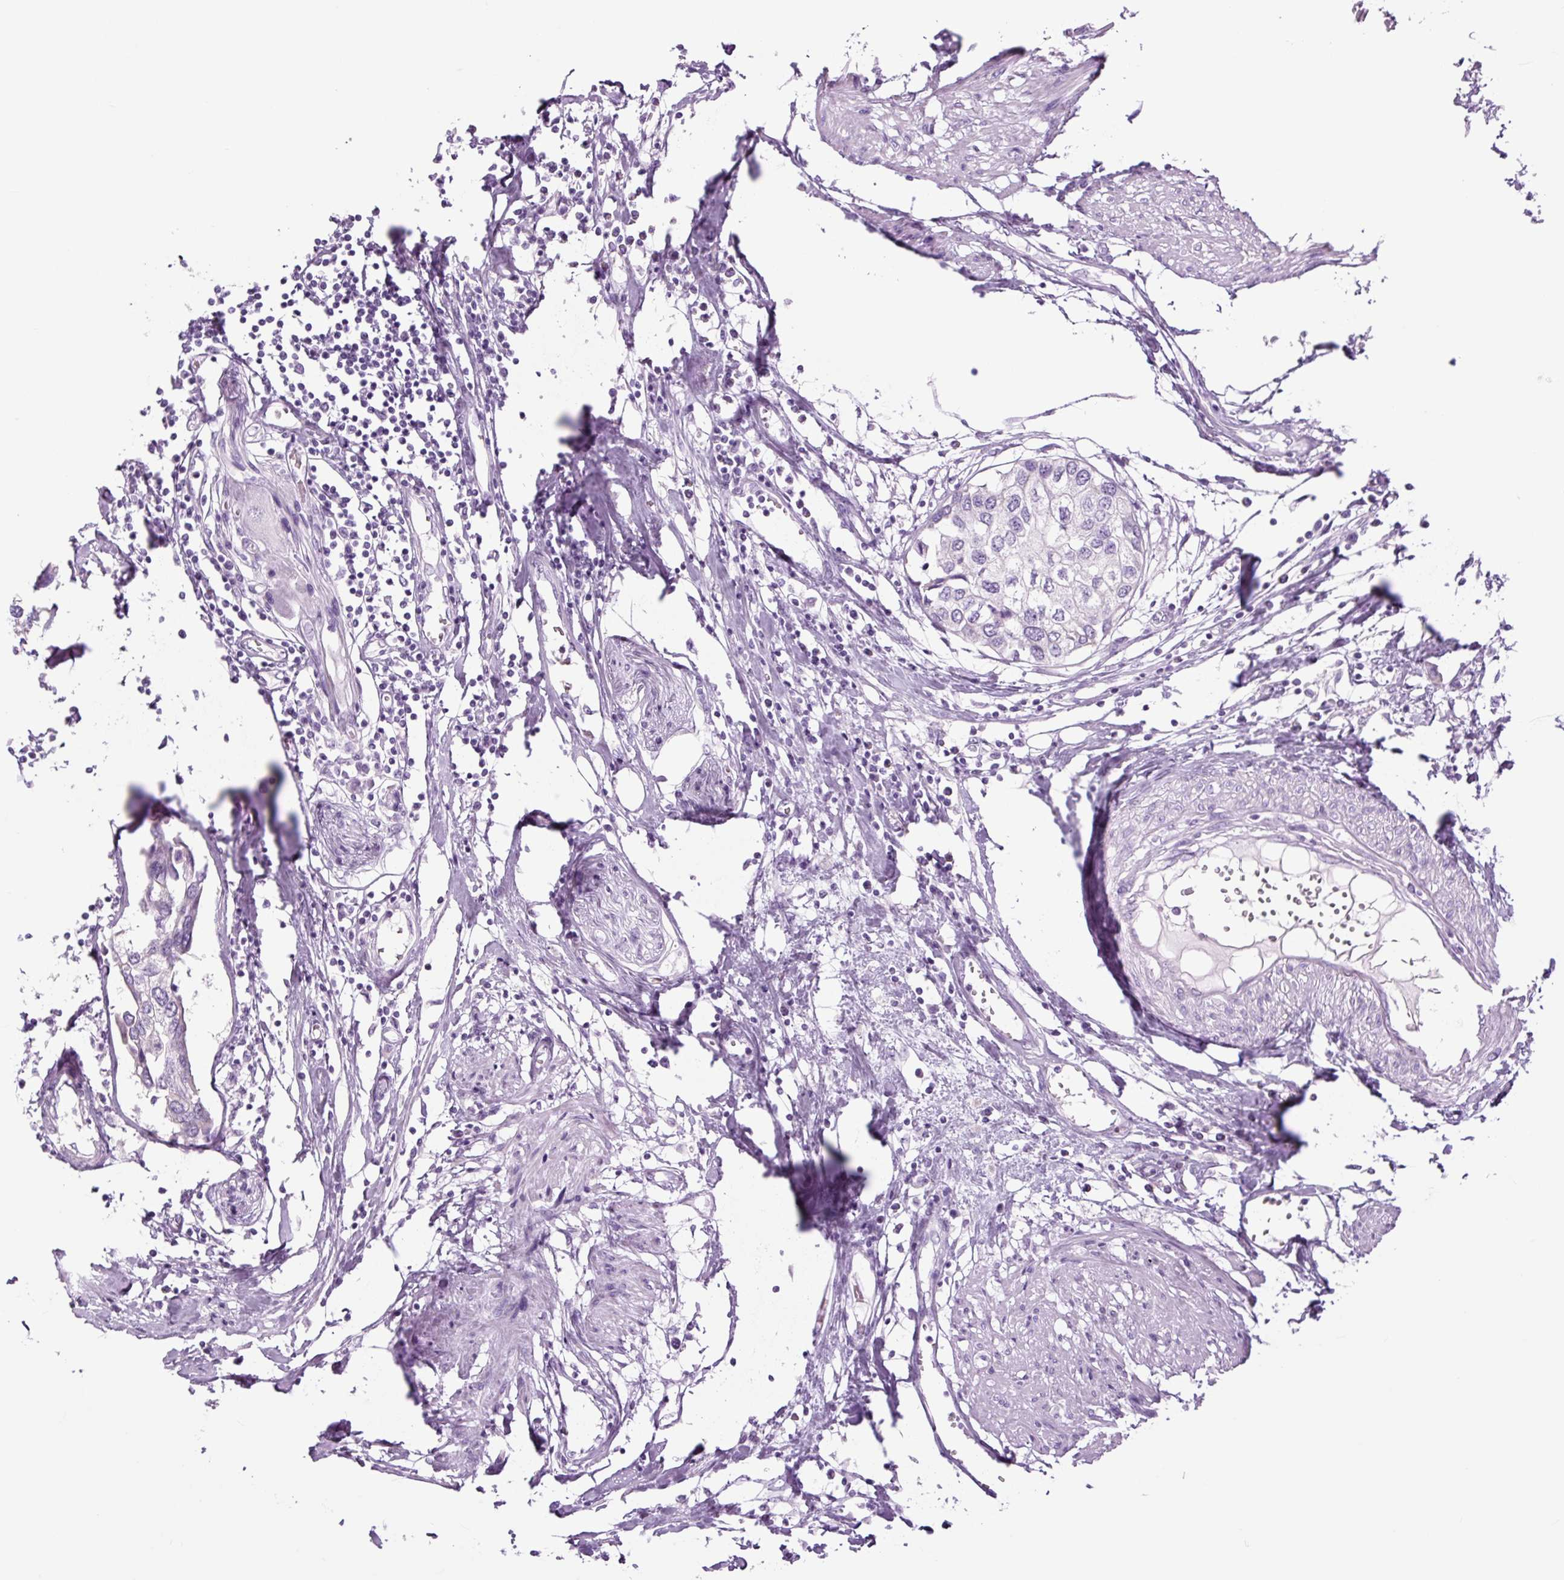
{"staining": {"intensity": "negative", "quantity": "none", "location": "none"}, "tissue": "urothelial cancer", "cell_type": "Tumor cells", "image_type": "cancer", "snomed": [{"axis": "morphology", "description": "Urothelial carcinoma, High grade"}, {"axis": "topography", "description": "Urinary bladder"}], "caption": "Immunohistochemistry (IHC) photomicrograph of urothelial carcinoma (high-grade) stained for a protein (brown), which demonstrates no expression in tumor cells.", "gene": "TFF2", "patient": {"sex": "male", "age": 64}}